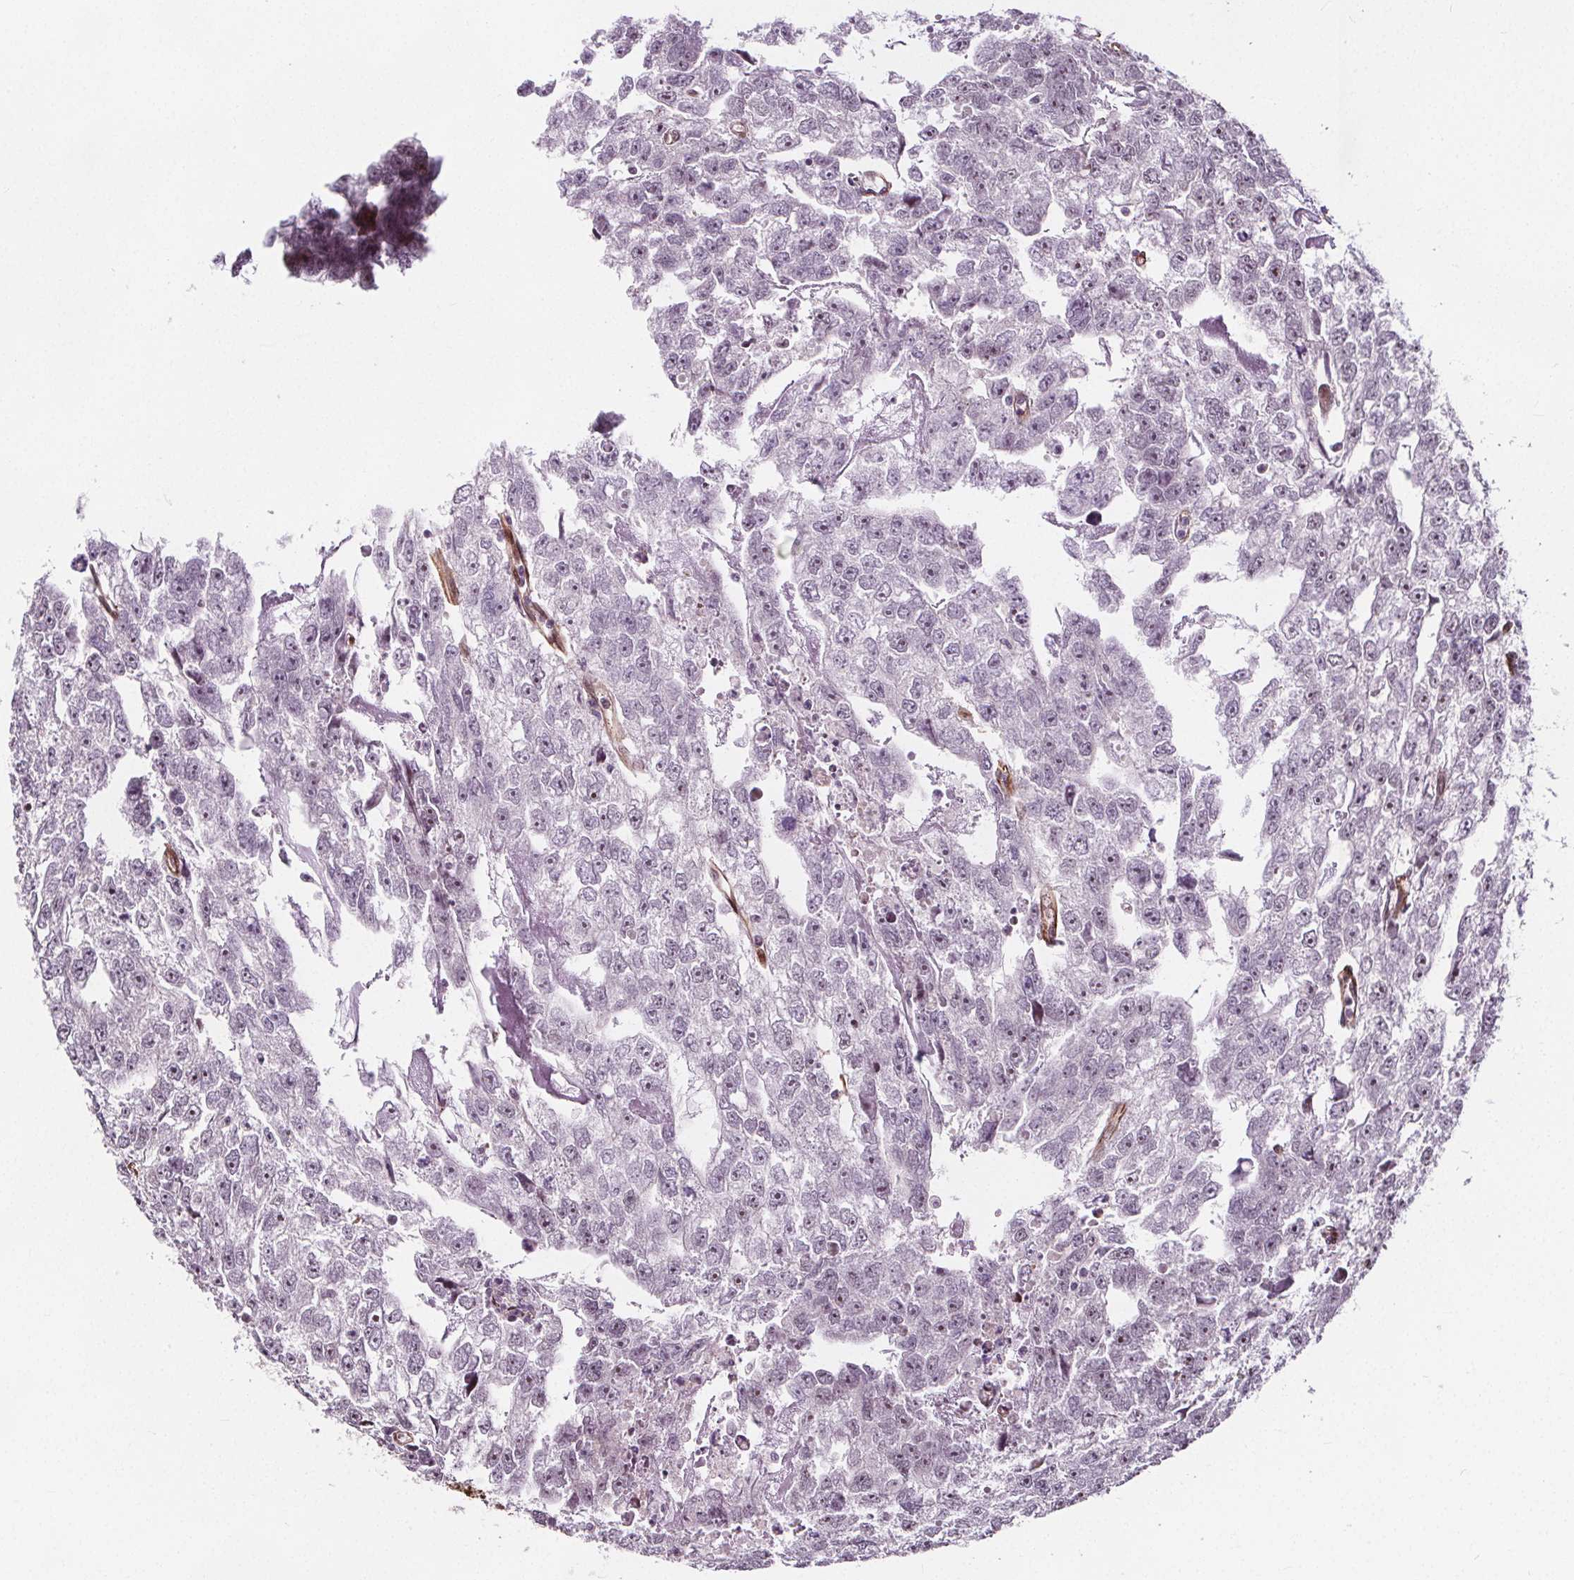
{"staining": {"intensity": "weak", "quantity": "<25%", "location": "nuclear"}, "tissue": "testis cancer", "cell_type": "Tumor cells", "image_type": "cancer", "snomed": [{"axis": "morphology", "description": "Carcinoma, Embryonal, NOS"}, {"axis": "morphology", "description": "Teratoma, malignant, NOS"}, {"axis": "topography", "description": "Testis"}], "caption": "Immunohistochemistry micrograph of human embryonal carcinoma (testis) stained for a protein (brown), which demonstrates no staining in tumor cells.", "gene": "HAS1", "patient": {"sex": "male", "age": 44}}